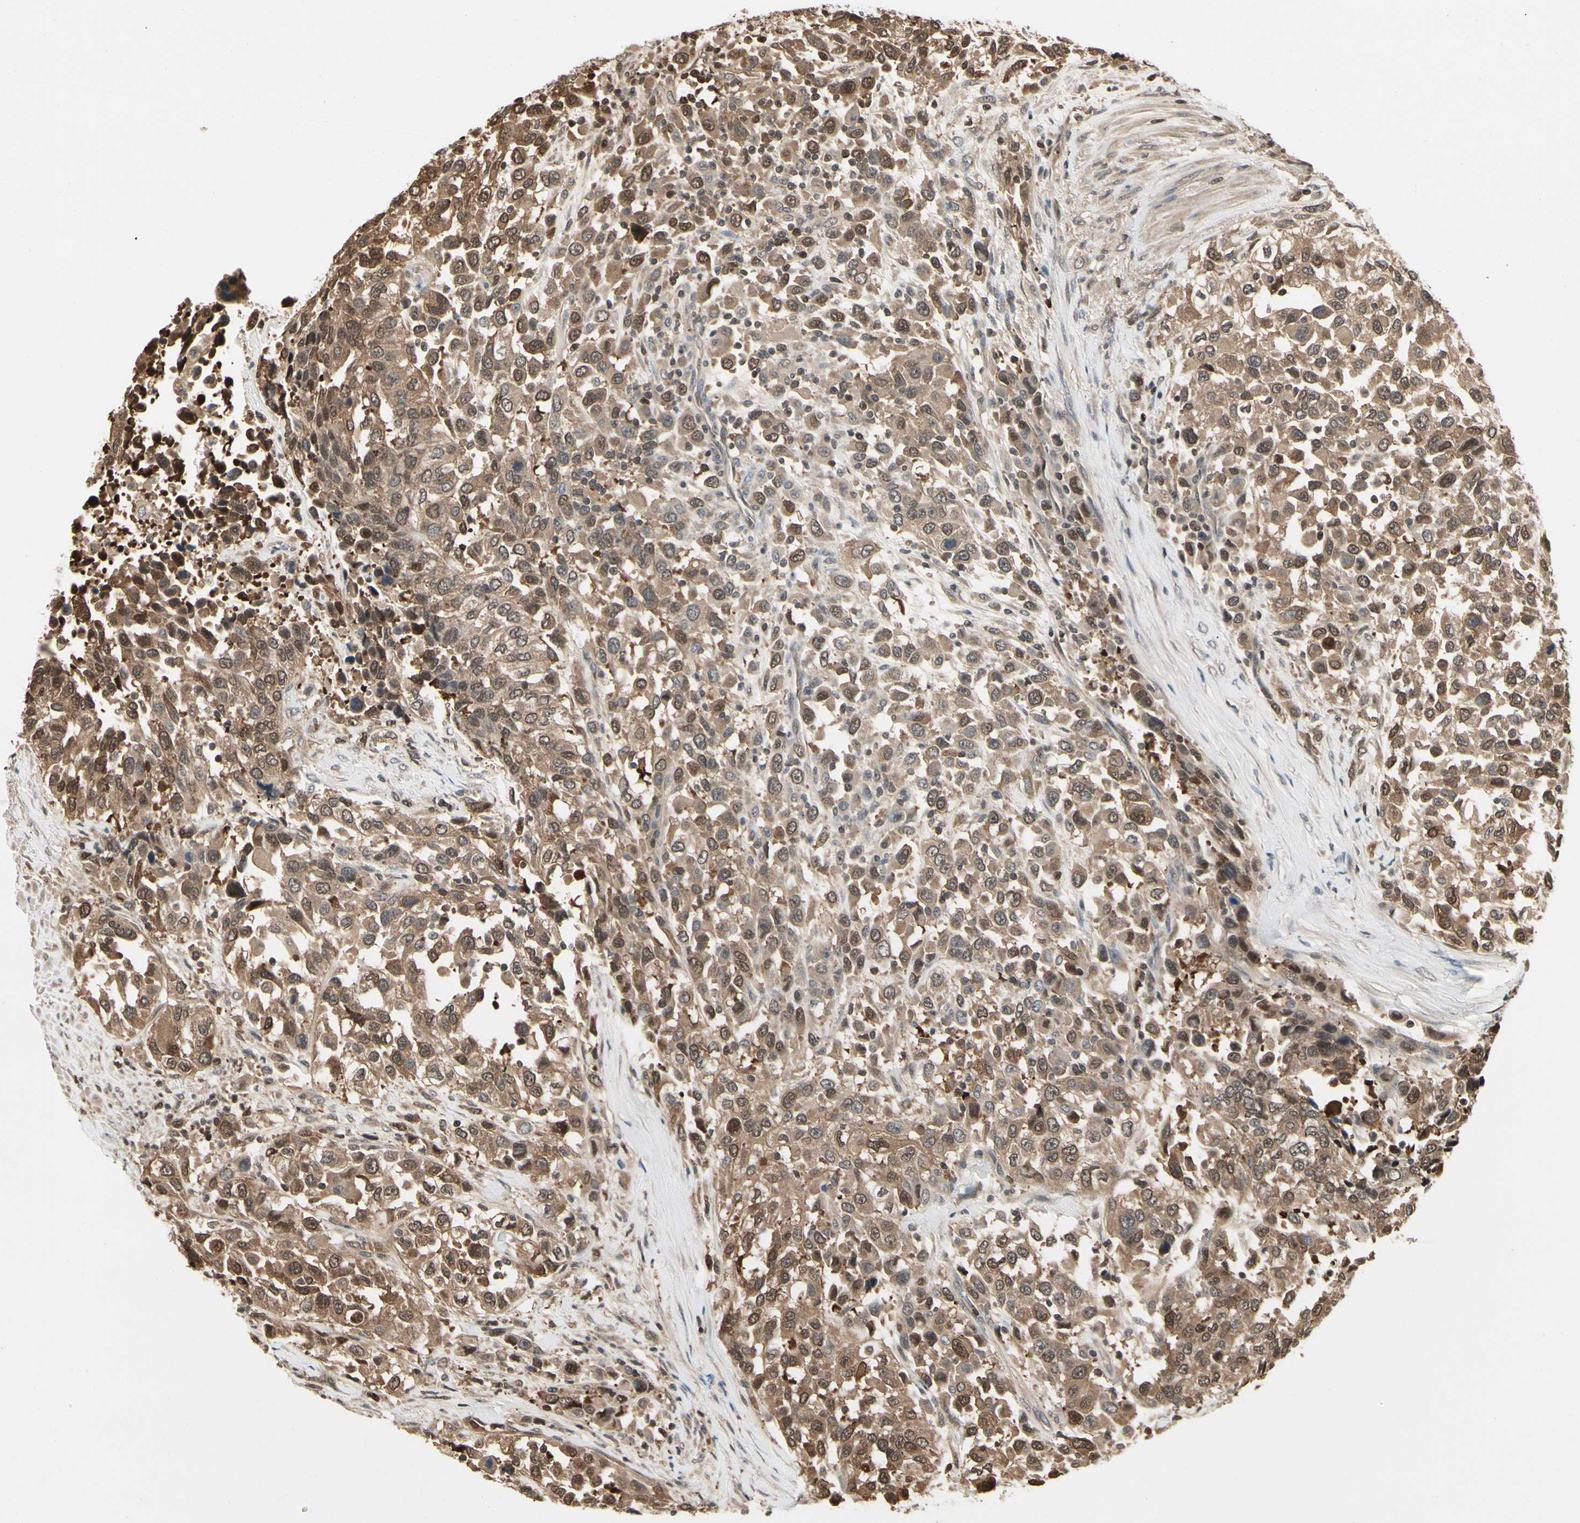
{"staining": {"intensity": "moderate", "quantity": ">75%", "location": "cytoplasmic/membranous"}, "tissue": "urothelial cancer", "cell_type": "Tumor cells", "image_type": "cancer", "snomed": [{"axis": "morphology", "description": "Urothelial carcinoma, High grade"}, {"axis": "topography", "description": "Urinary bladder"}], "caption": "Immunohistochemical staining of urothelial cancer exhibits medium levels of moderate cytoplasmic/membranous positivity in about >75% of tumor cells.", "gene": "YWHAQ", "patient": {"sex": "female", "age": 80}}